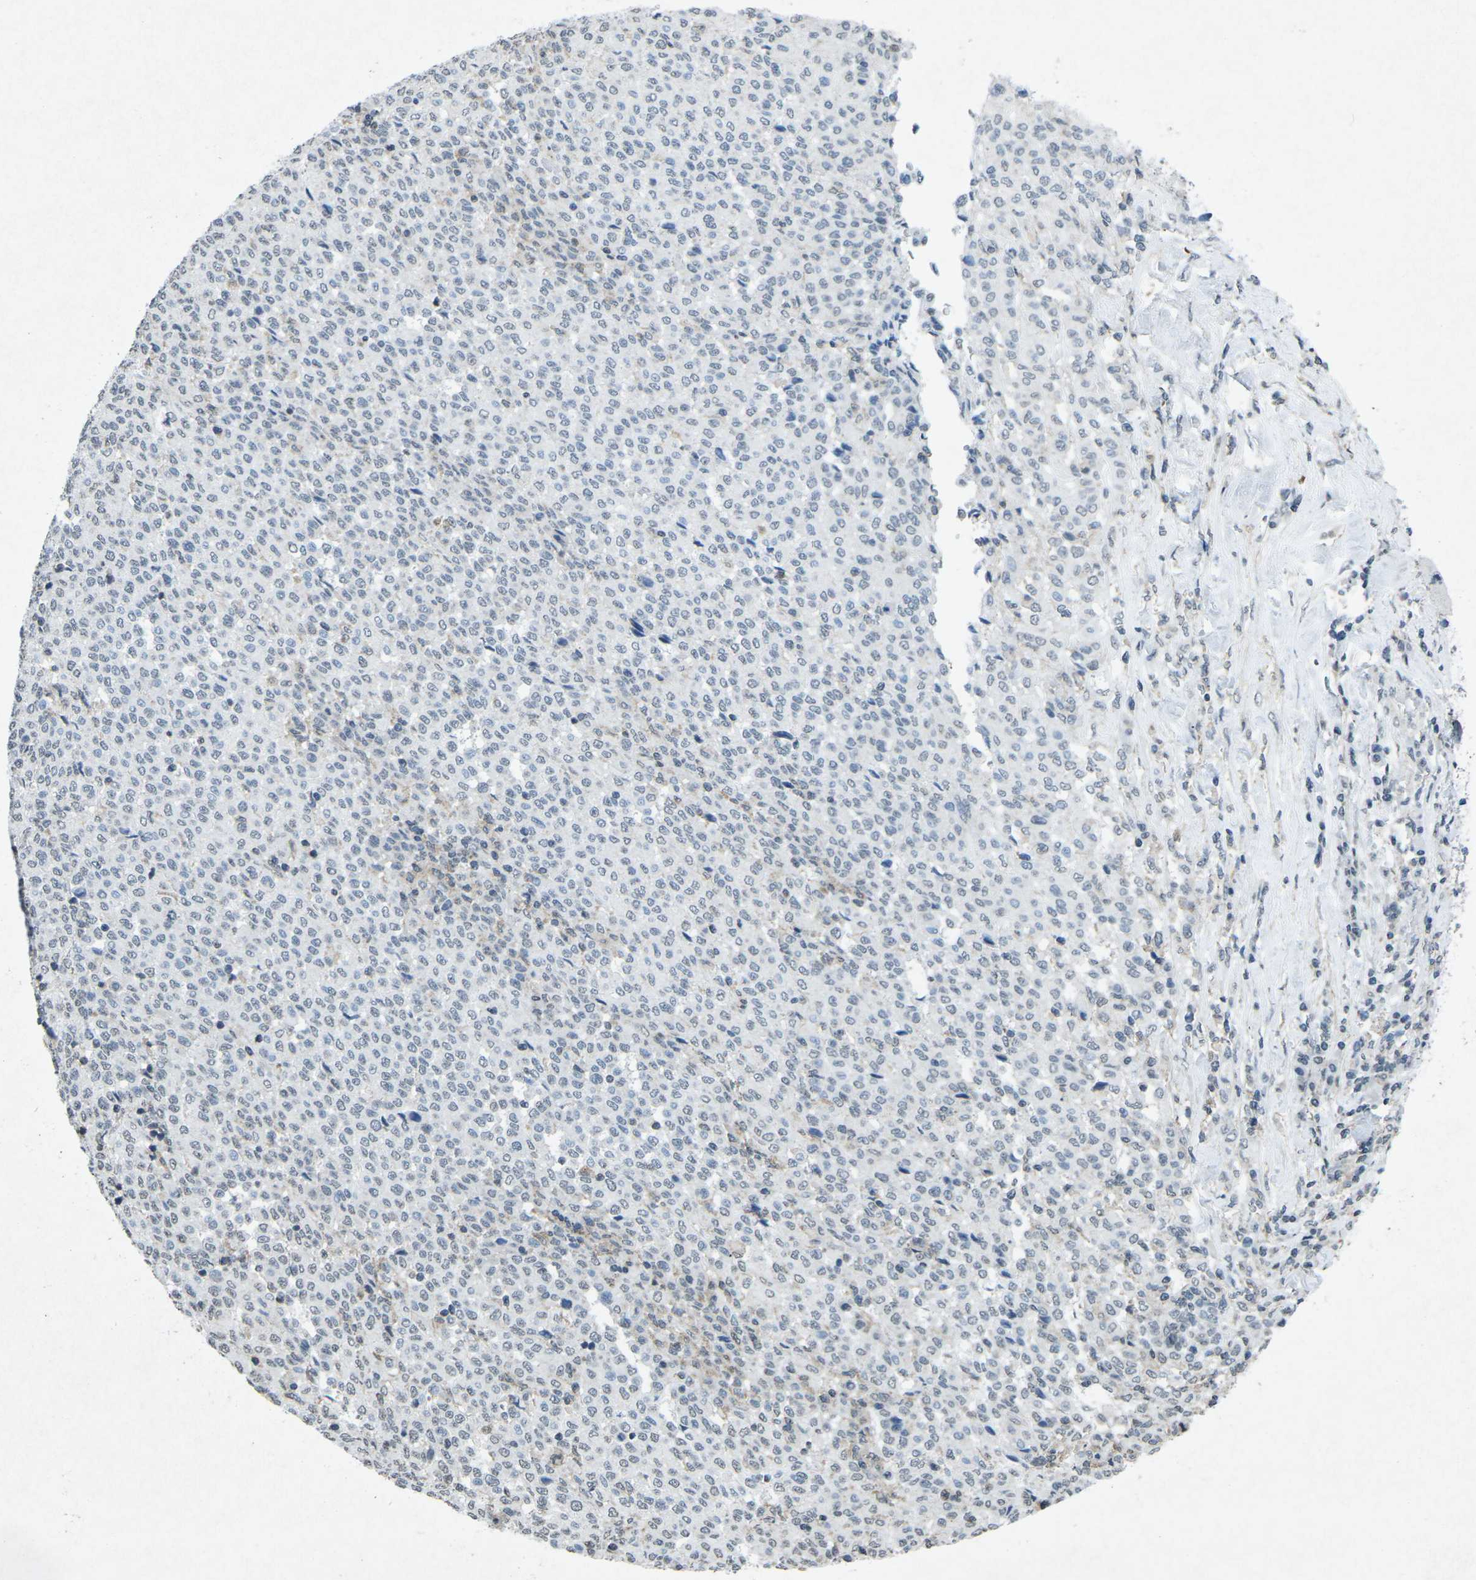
{"staining": {"intensity": "negative", "quantity": "none", "location": "none"}, "tissue": "melanoma", "cell_type": "Tumor cells", "image_type": "cancer", "snomed": [{"axis": "morphology", "description": "Malignant melanoma, Metastatic site"}, {"axis": "topography", "description": "Pancreas"}], "caption": "Tumor cells are negative for protein expression in human malignant melanoma (metastatic site). (IHC, brightfield microscopy, high magnification).", "gene": "TFR2", "patient": {"sex": "female", "age": 30}}